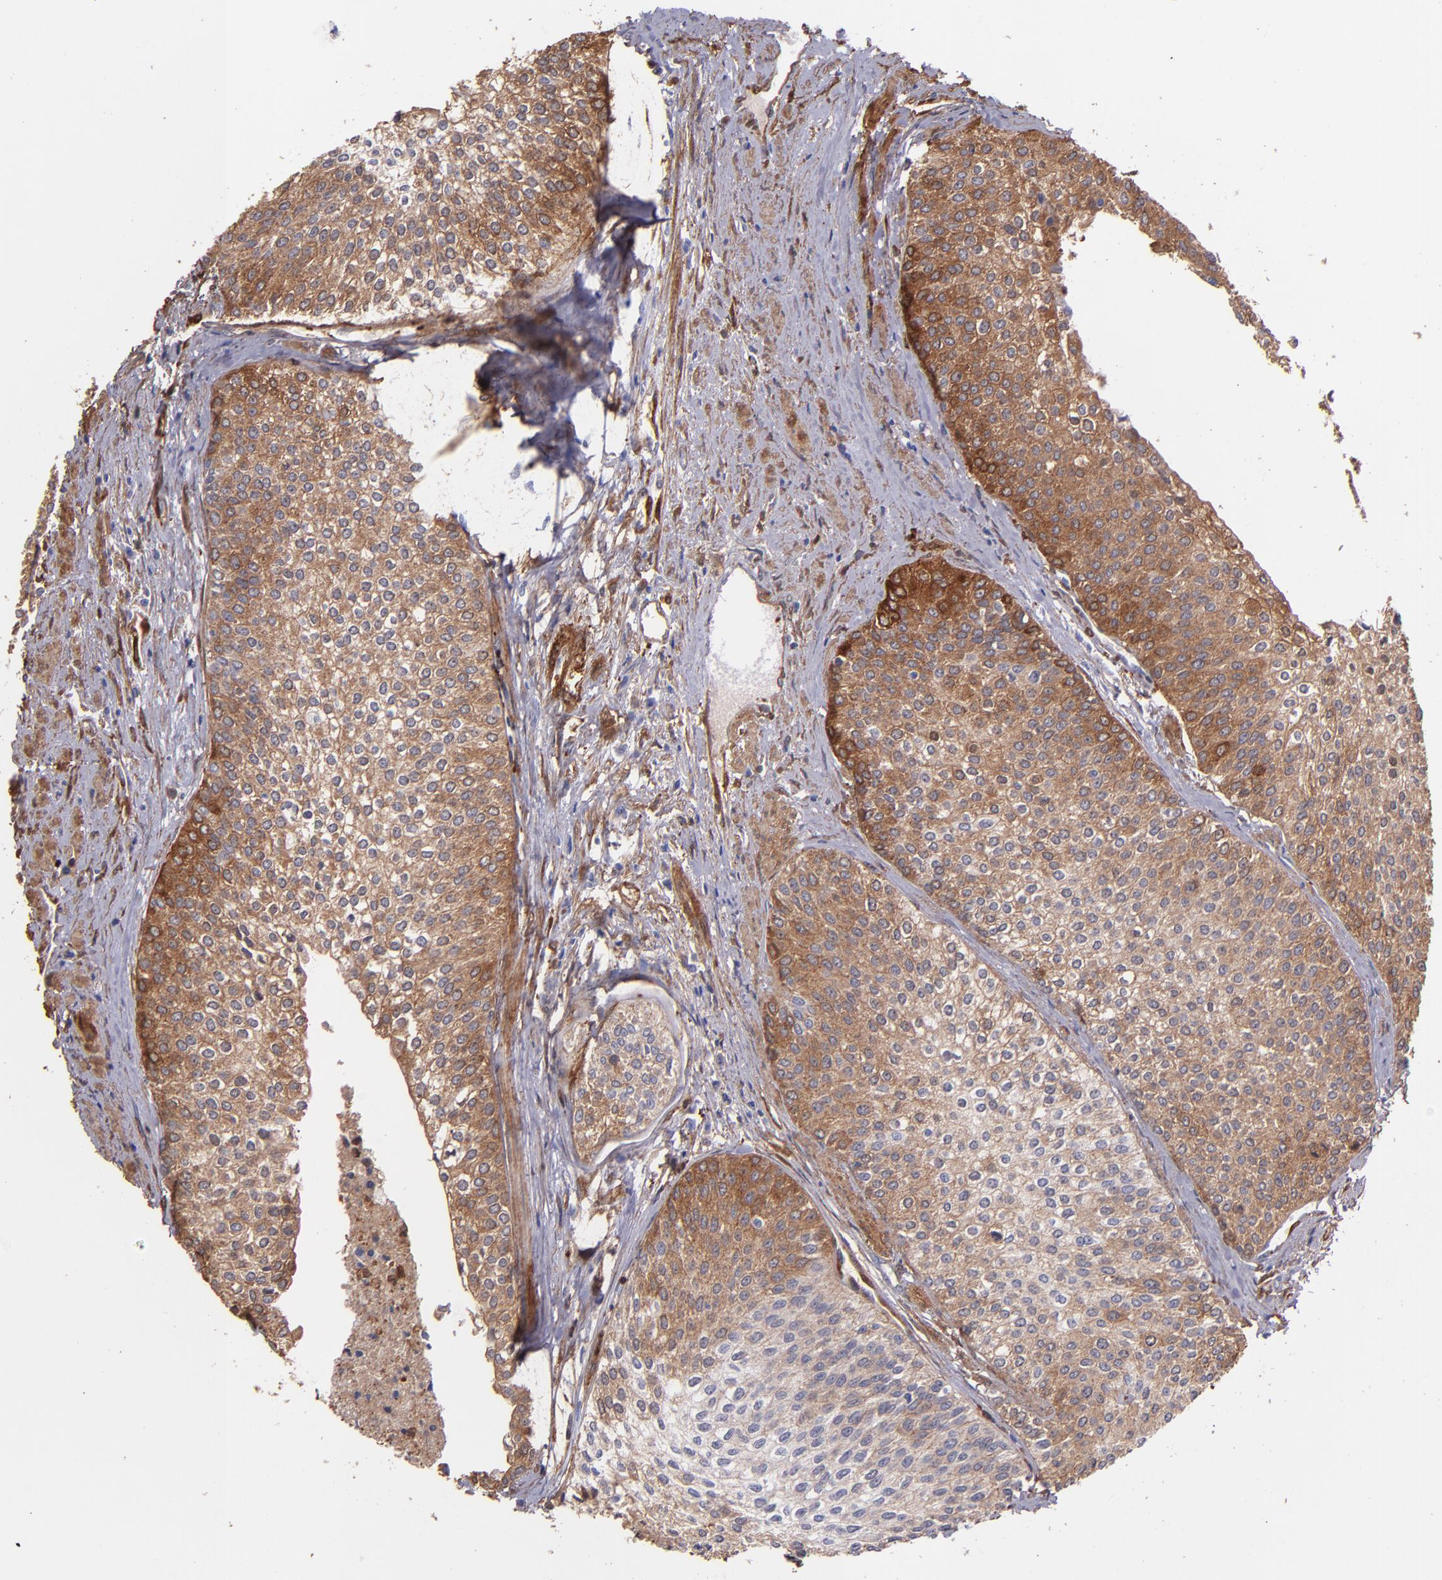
{"staining": {"intensity": "moderate", "quantity": ">75%", "location": "cytoplasmic/membranous"}, "tissue": "urothelial cancer", "cell_type": "Tumor cells", "image_type": "cancer", "snomed": [{"axis": "morphology", "description": "Urothelial carcinoma, Low grade"}, {"axis": "topography", "description": "Urinary bladder"}], "caption": "There is medium levels of moderate cytoplasmic/membranous staining in tumor cells of low-grade urothelial carcinoma, as demonstrated by immunohistochemical staining (brown color).", "gene": "VCL", "patient": {"sex": "female", "age": 73}}